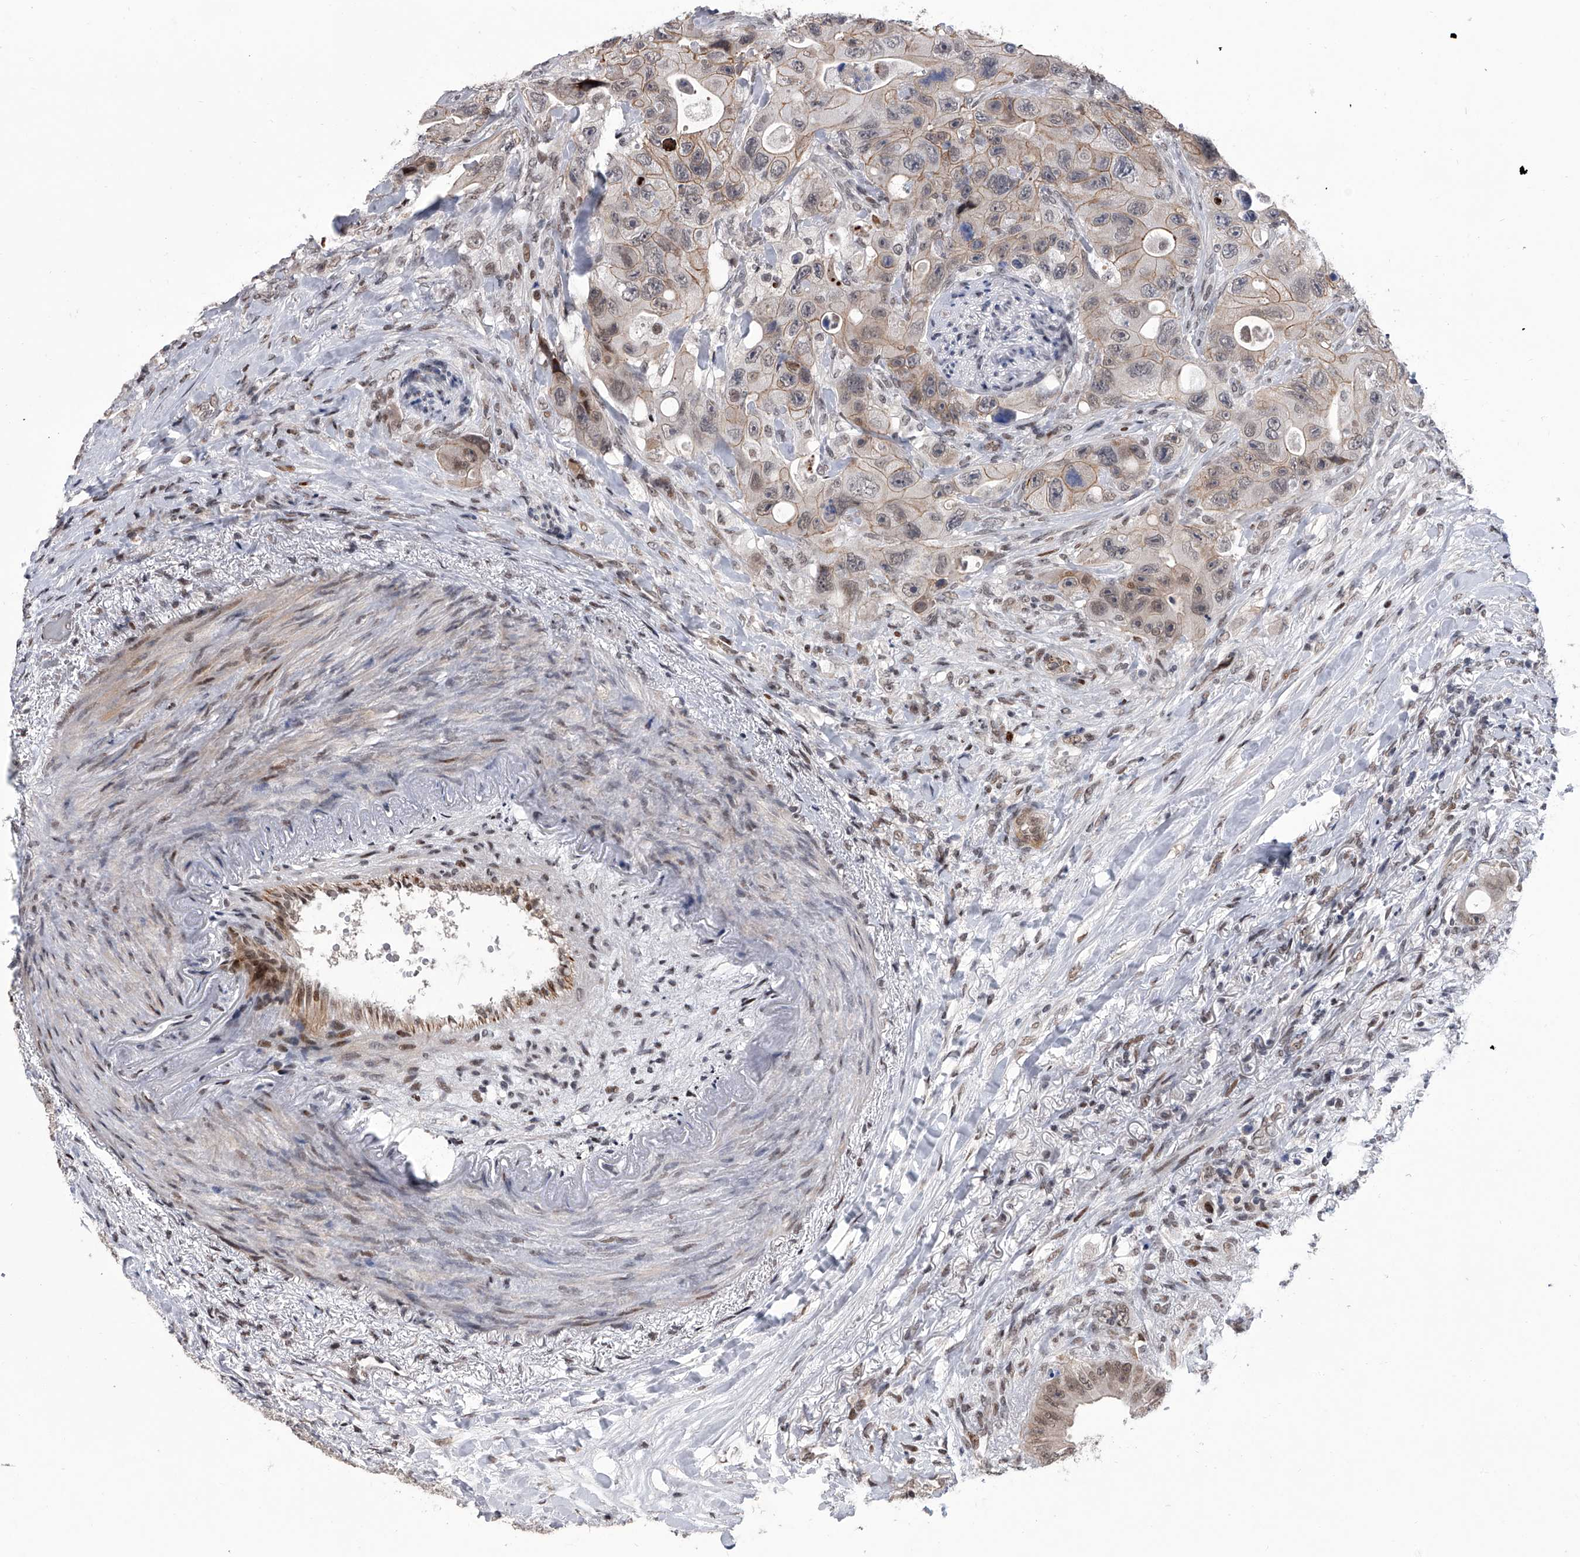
{"staining": {"intensity": "weak", "quantity": ">75%", "location": "cytoplasmic/membranous"}, "tissue": "colorectal cancer", "cell_type": "Tumor cells", "image_type": "cancer", "snomed": [{"axis": "morphology", "description": "Adenocarcinoma, NOS"}, {"axis": "topography", "description": "Colon"}], "caption": "Protein staining displays weak cytoplasmic/membranous staining in approximately >75% of tumor cells in colorectal adenocarcinoma.", "gene": "ZNF426", "patient": {"sex": "female", "age": 46}}